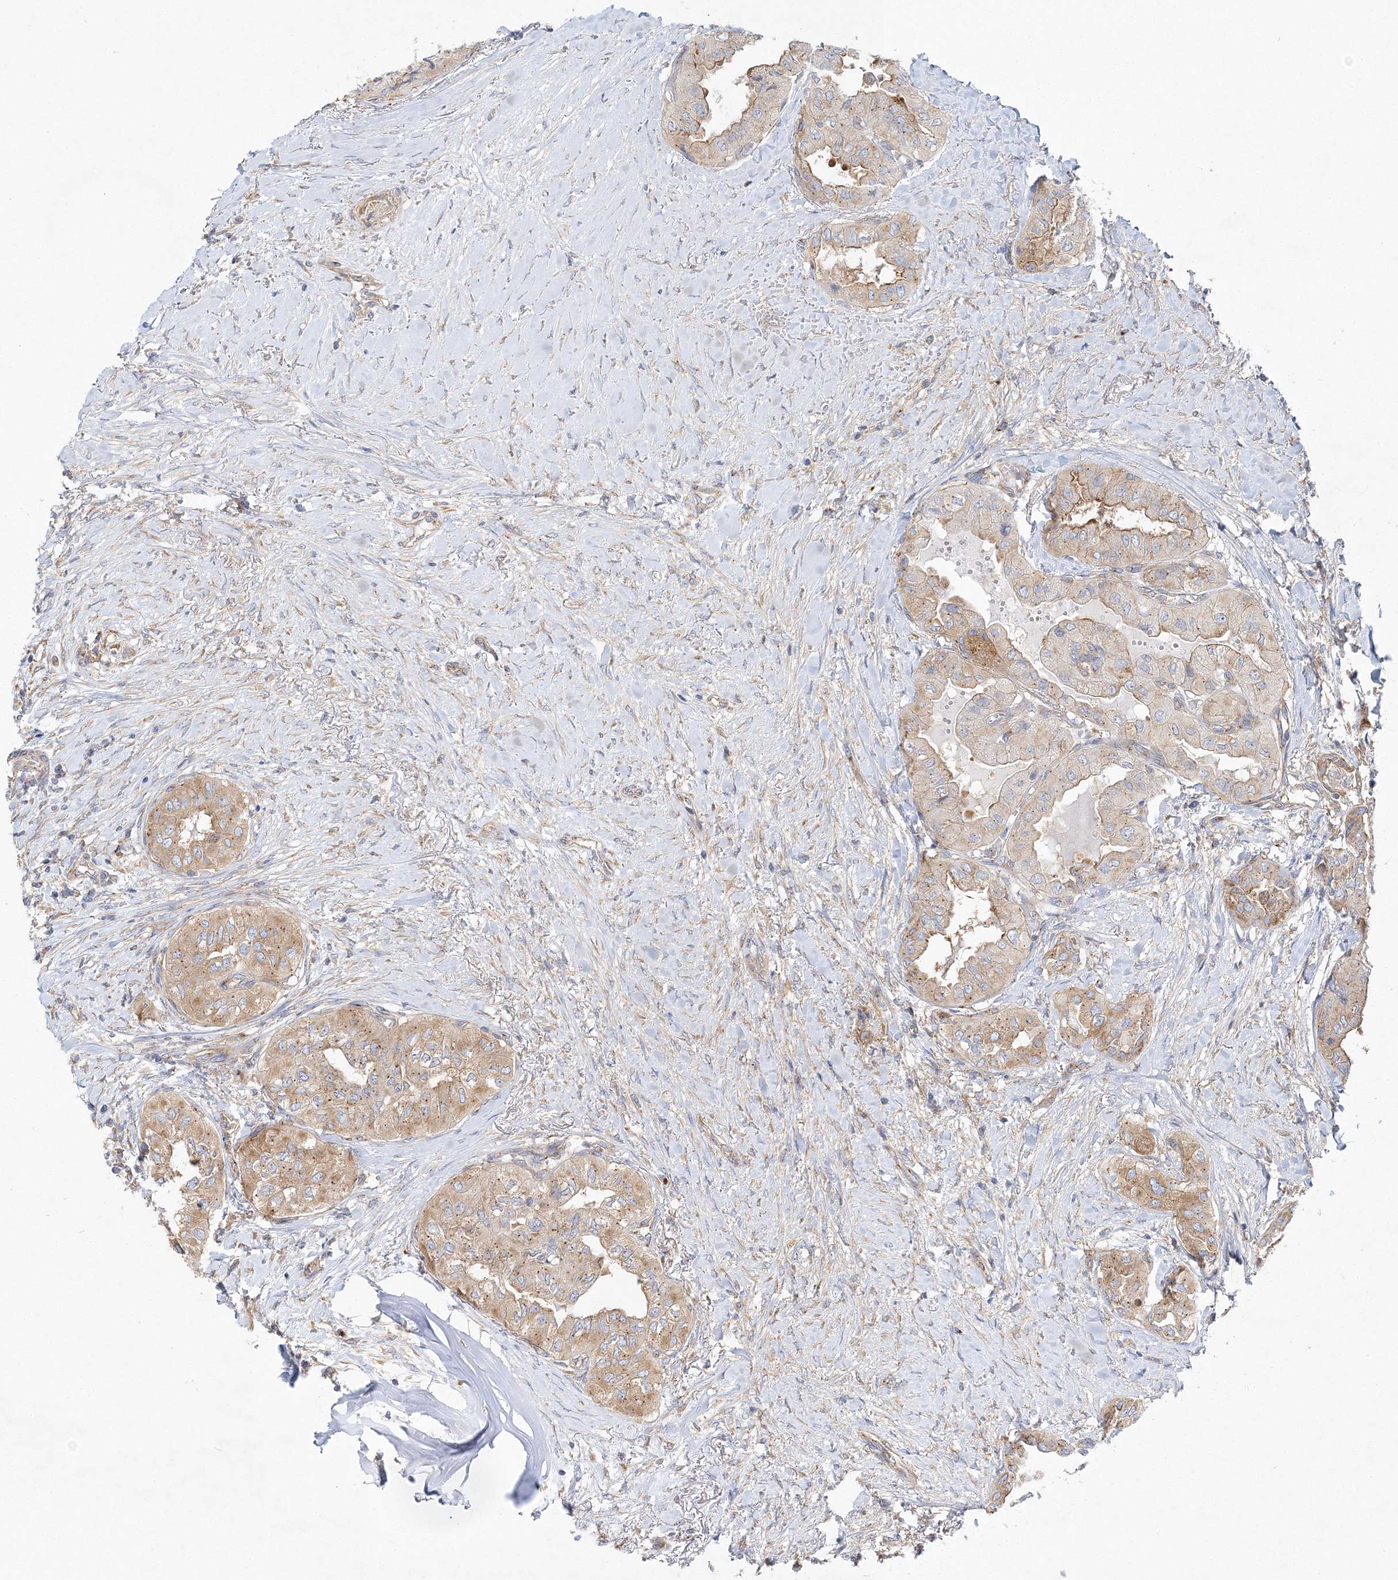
{"staining": {"intensity": "weak", "quantity": ">75%", "location": "cytoplasmic/membranous"}, "tissue": "thyroid cancer", "cell_type": "Tumor cells", "image_type": "cancer", "snomed": [{"axis": "morphology", "description": "Papillary adenocarcinoma, NOS"}, {"axis": "topography", "description": "Thyroid gland"}], "caption": "Thyroid cancer (papillary adenocarcinoma) was stained to show a protein in brown. There is low levels of weak cytoplasmic/membranous staining in approximately >75% of tumor cells. The staining was performed using DAB to visualize the protein expression in brown, while the nuclei were stained in blue with hematoxylin (Magnification: 20x).", "gene": "SEC23IP", "patient": {"sex": "female", "age": 59}}